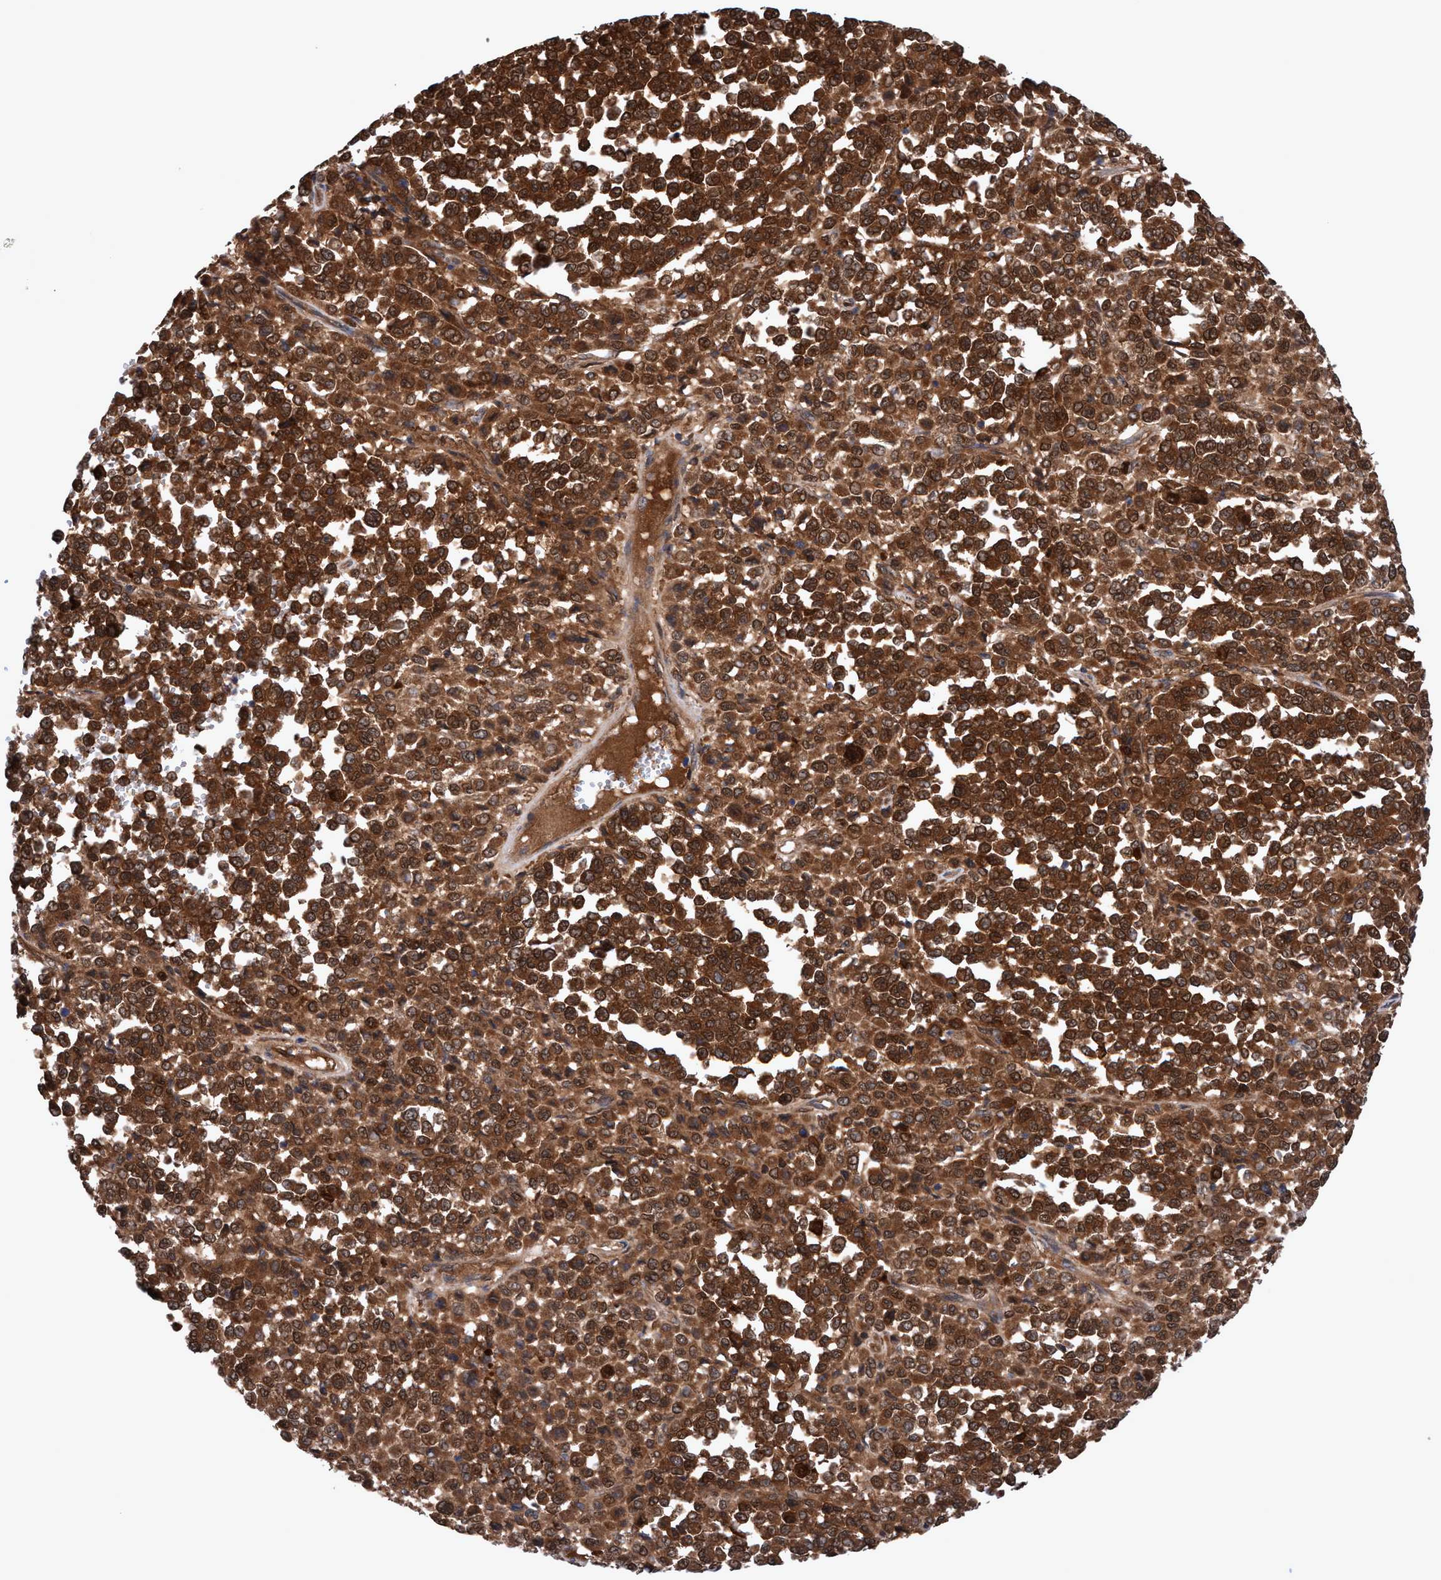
{"staining": {"intensity": "strong", "quantity": ">75%", "location": "cytoplasmic/membranous"}, "tissue": "melanoma", "cell_type": "Tumor cells", "image_type": "cancer", "snomed": [{"axis": "morphology", "description": "Malignant melanoma, Metastatic site"}, {"axis": "topography", "description": "Pancreas"}], "caption": "A histopathology image of malignant melanoma (metastatic site) stained for a protein reveals strong cytoplasmic/membranous brown staining in tumor cells. The staining was performed using DAB to visualize the protein expression in brown, while the nuclei were stained in blue with hematoxylin (Magnification: 20x).", "gene": "GLOD4", "patient": {"sex": "female", "age": 30}}